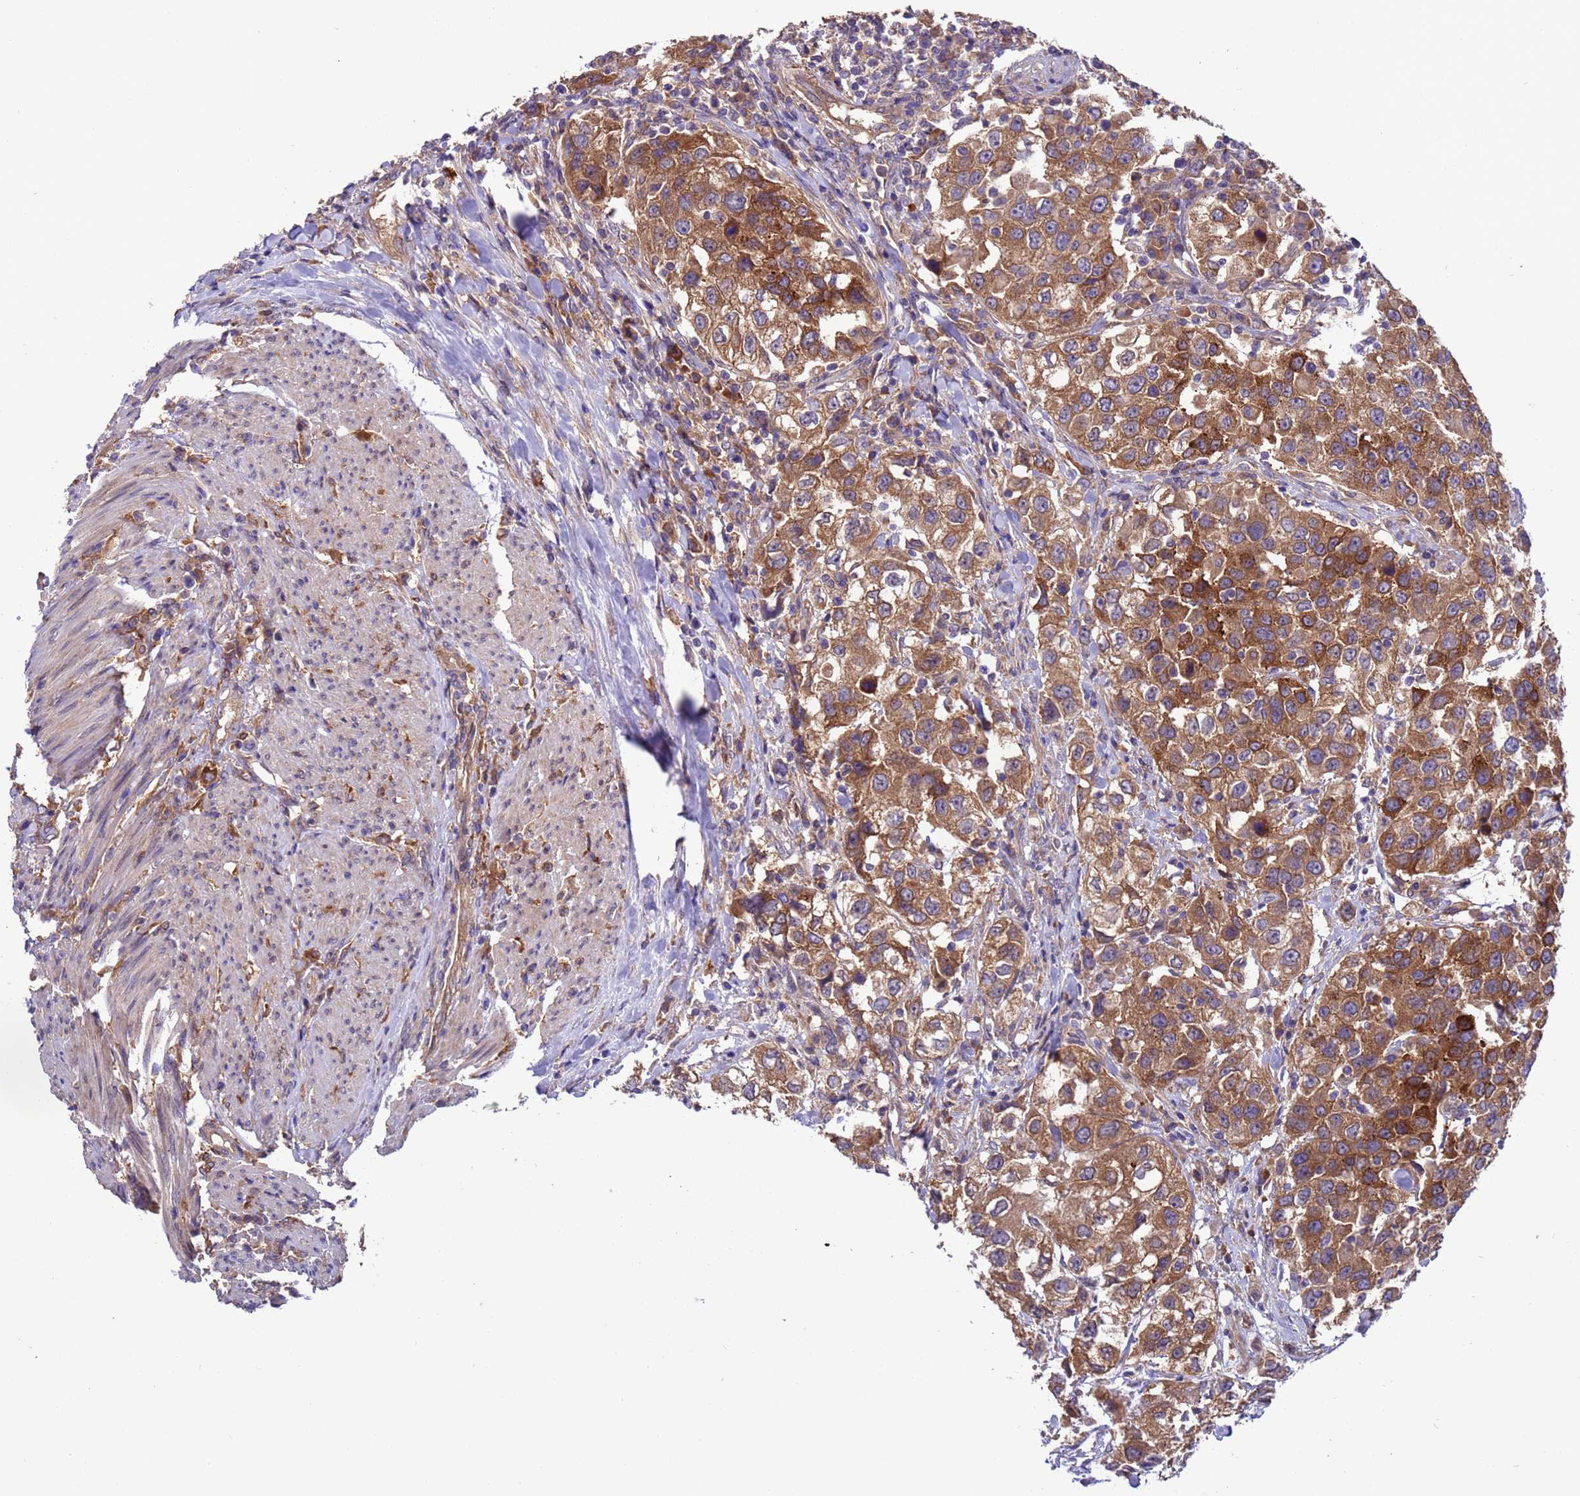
{"staining": {"intensity": "moderate", "quantity": ">75%", "location": "cytoplasmic/membranous"}, "tissue": "urothelial cancer", "cell_type": "Tumor cells", "image_type": "cancer", "snomed": [{"axis": "morphology", "description": "Urothelial carcinoma, High grade"}, {"axis": "topography", "description": "Urinary bladder"}], "caption": "Urothelial carcinoma (high-grade) was stained to show a protein in brown. There is medium levels of moderate cytoplasmic/membranous positivity in approximately >75% of tumor cells.", "gene": "ARHGAP12", "patient": {"sex": "female", "age": 80}}